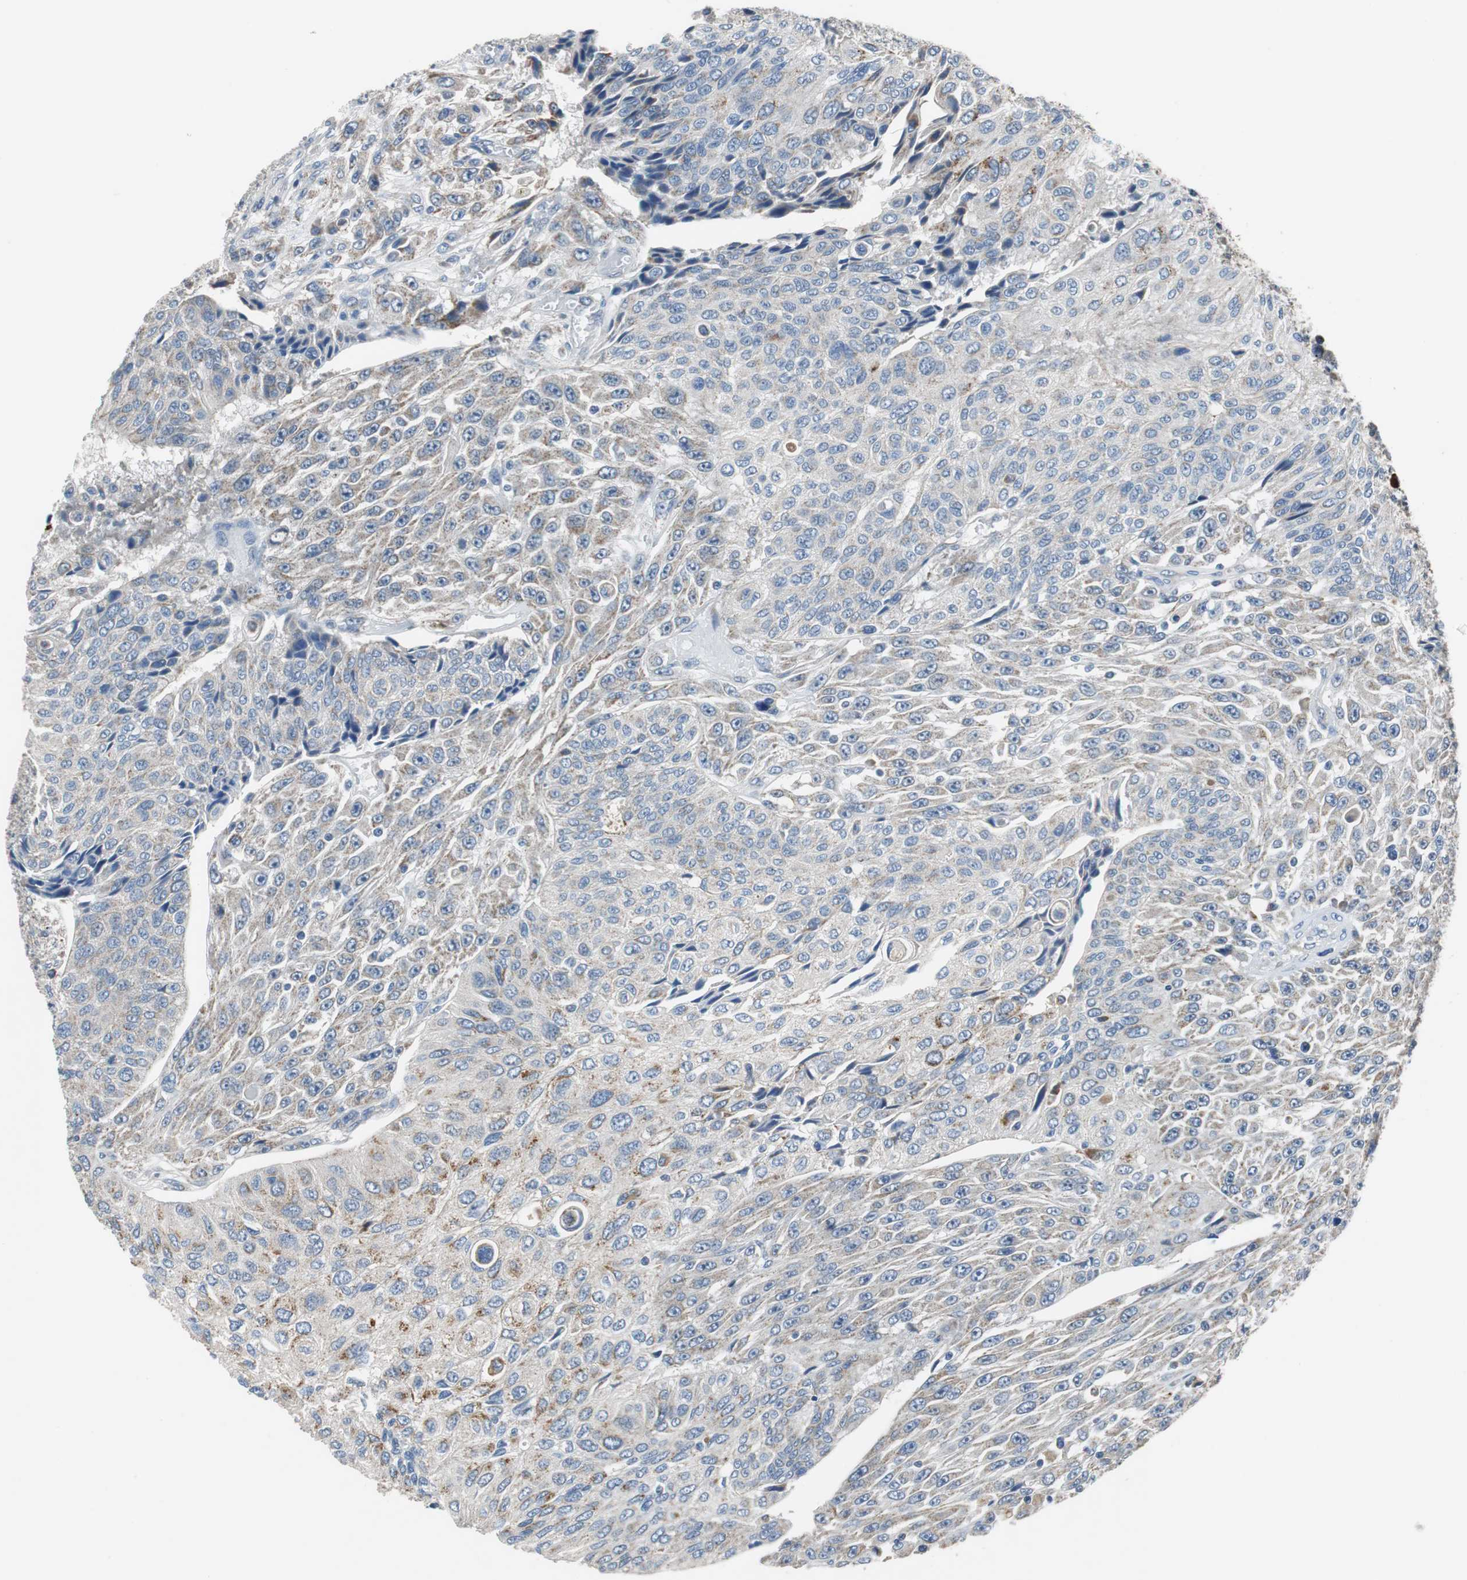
{"staining": {"intensity": "weak", "quantity": "25%-75%", "location": "cytoplasmic/membranous"}, "tissue": "urothelial cancer", "cell_type": "Tumor cells", "image_type": "cancer", "snomed": [{"axis": "morphology", "description": "Urothelial carcinoma, High grade"}, {"axis": "topography", "description": "Urinary bladder"}], "caption": "Urothelial cancer stained with IHC exhibits weak cytoplasmic/membranous expression in about 25%-75% of tumor cells. (DAB (3,3'-diaminobenzidine) IHC with brightfield microscopy, high magnification).", "gene": "NLGN1", "patient": {"sex": "male", "age": 66}}